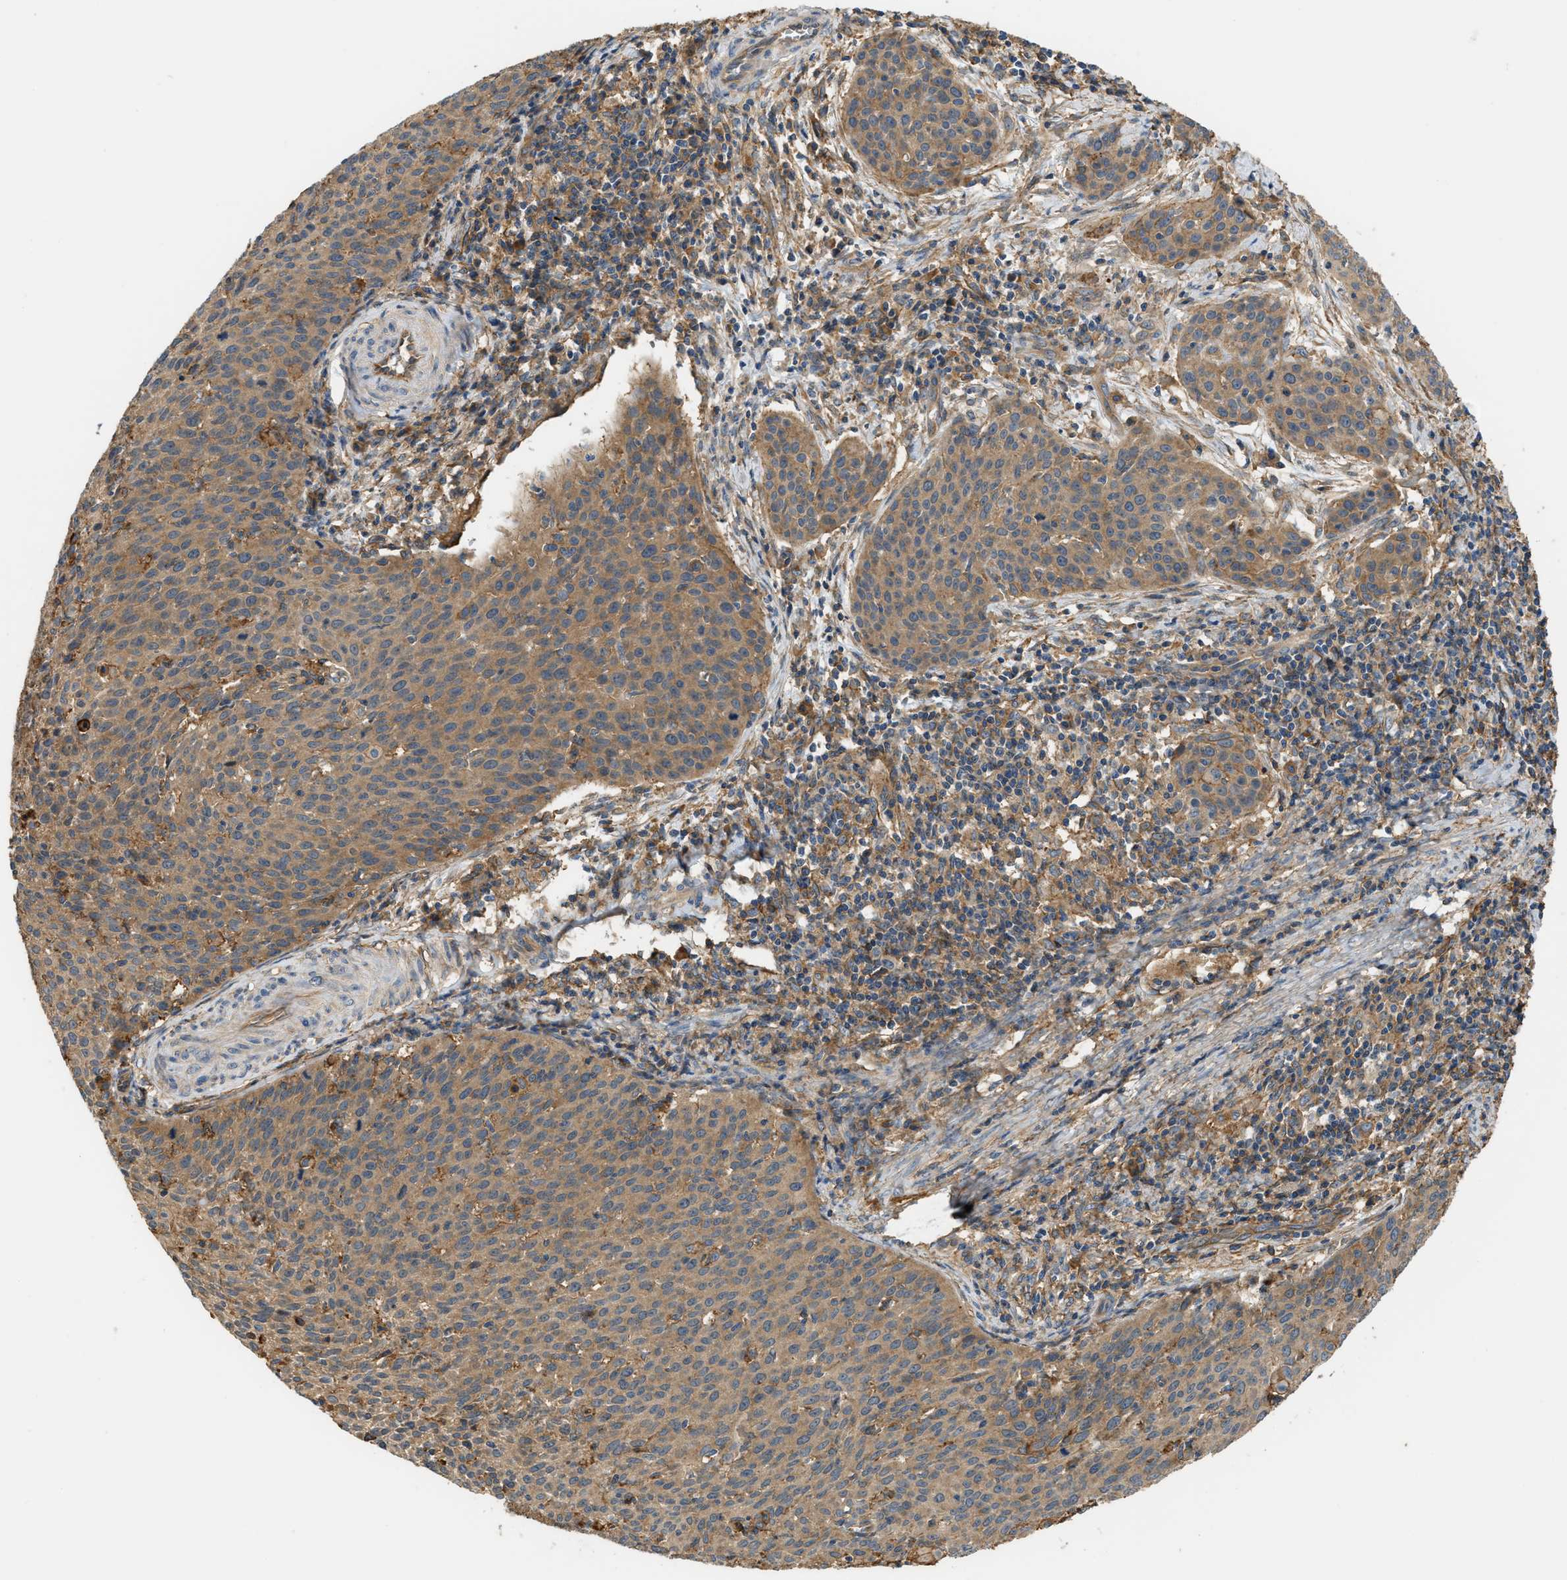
{"staining": {"intensity": "moderate", "quantity": ">75%", "location": "cytoplasmic/membranous"}, "tissue": "cervical cancer", "cell_type": "Tumor cells", "image_type": "cancer", "snomed": [{"axis": "morphology", "description": "Squamous cell carcinoma, NOS"}, {"axis": "topography", "description": "Cervix"}], "caption": "The histopathology image demonstrates staining of cervical squamous cell carcinoma, revealing moderate cytoplasmic/membranous protein staining (brown color) within tumor cells.", "gene": "DDHD2", "patient": {"sex": "female", "age": 38}}